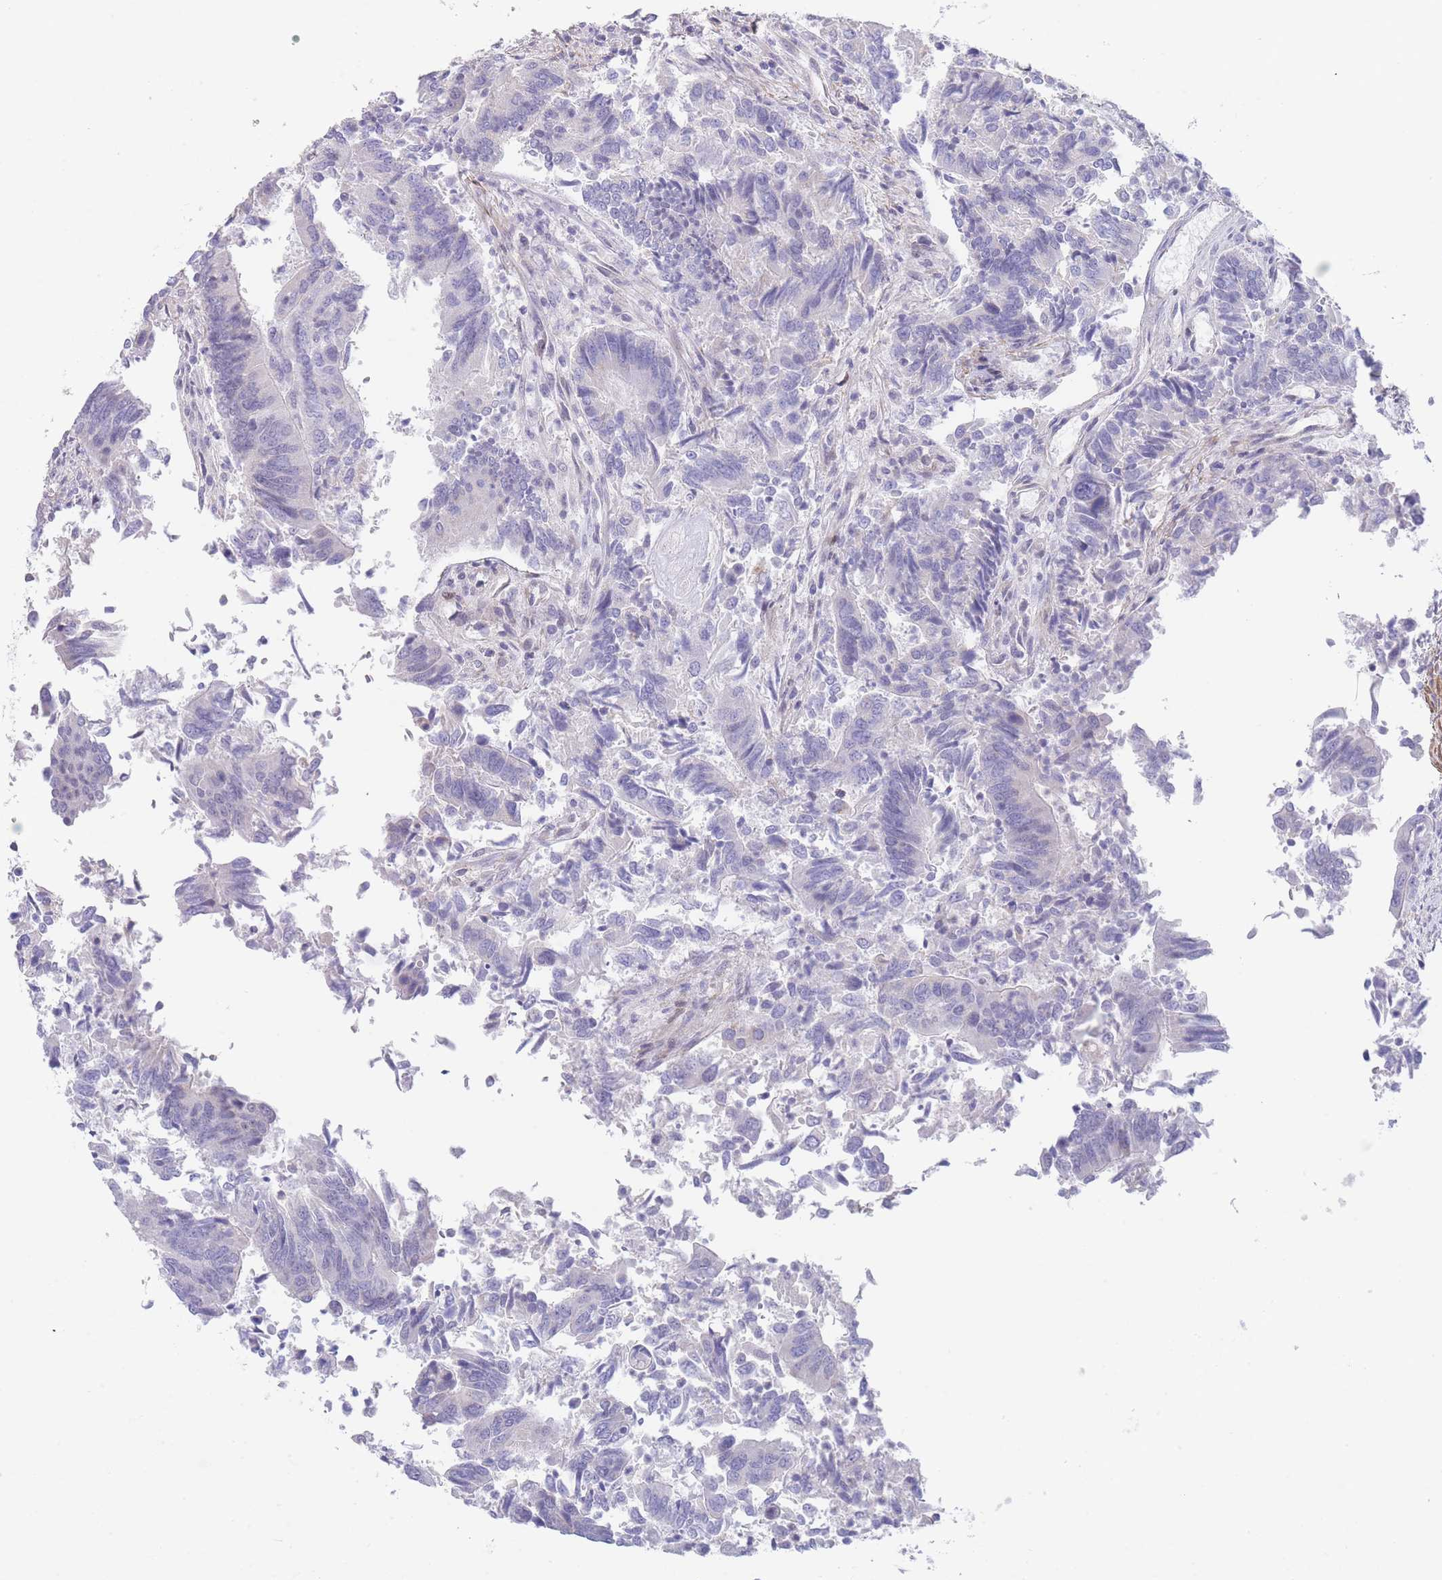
{"staining": {"intensity": "negative", "quantity": "none", "location": "none"}, "tissue": "colorectal cancer", "cell_type": "Tumor cells", "image_type": "cancer", "snomed": [{"axis": "morphology", "description": "Adenocarcinoma, NOS"}, {"axis": "topography", "description": "Colon"}], "caption": "Colorectal adenocarcinoma was stained to show a protein in brown. There is no significant expression in tumor cells.", "gene": "ASAP3", "patient": {"sex": "female", "age": 67}}